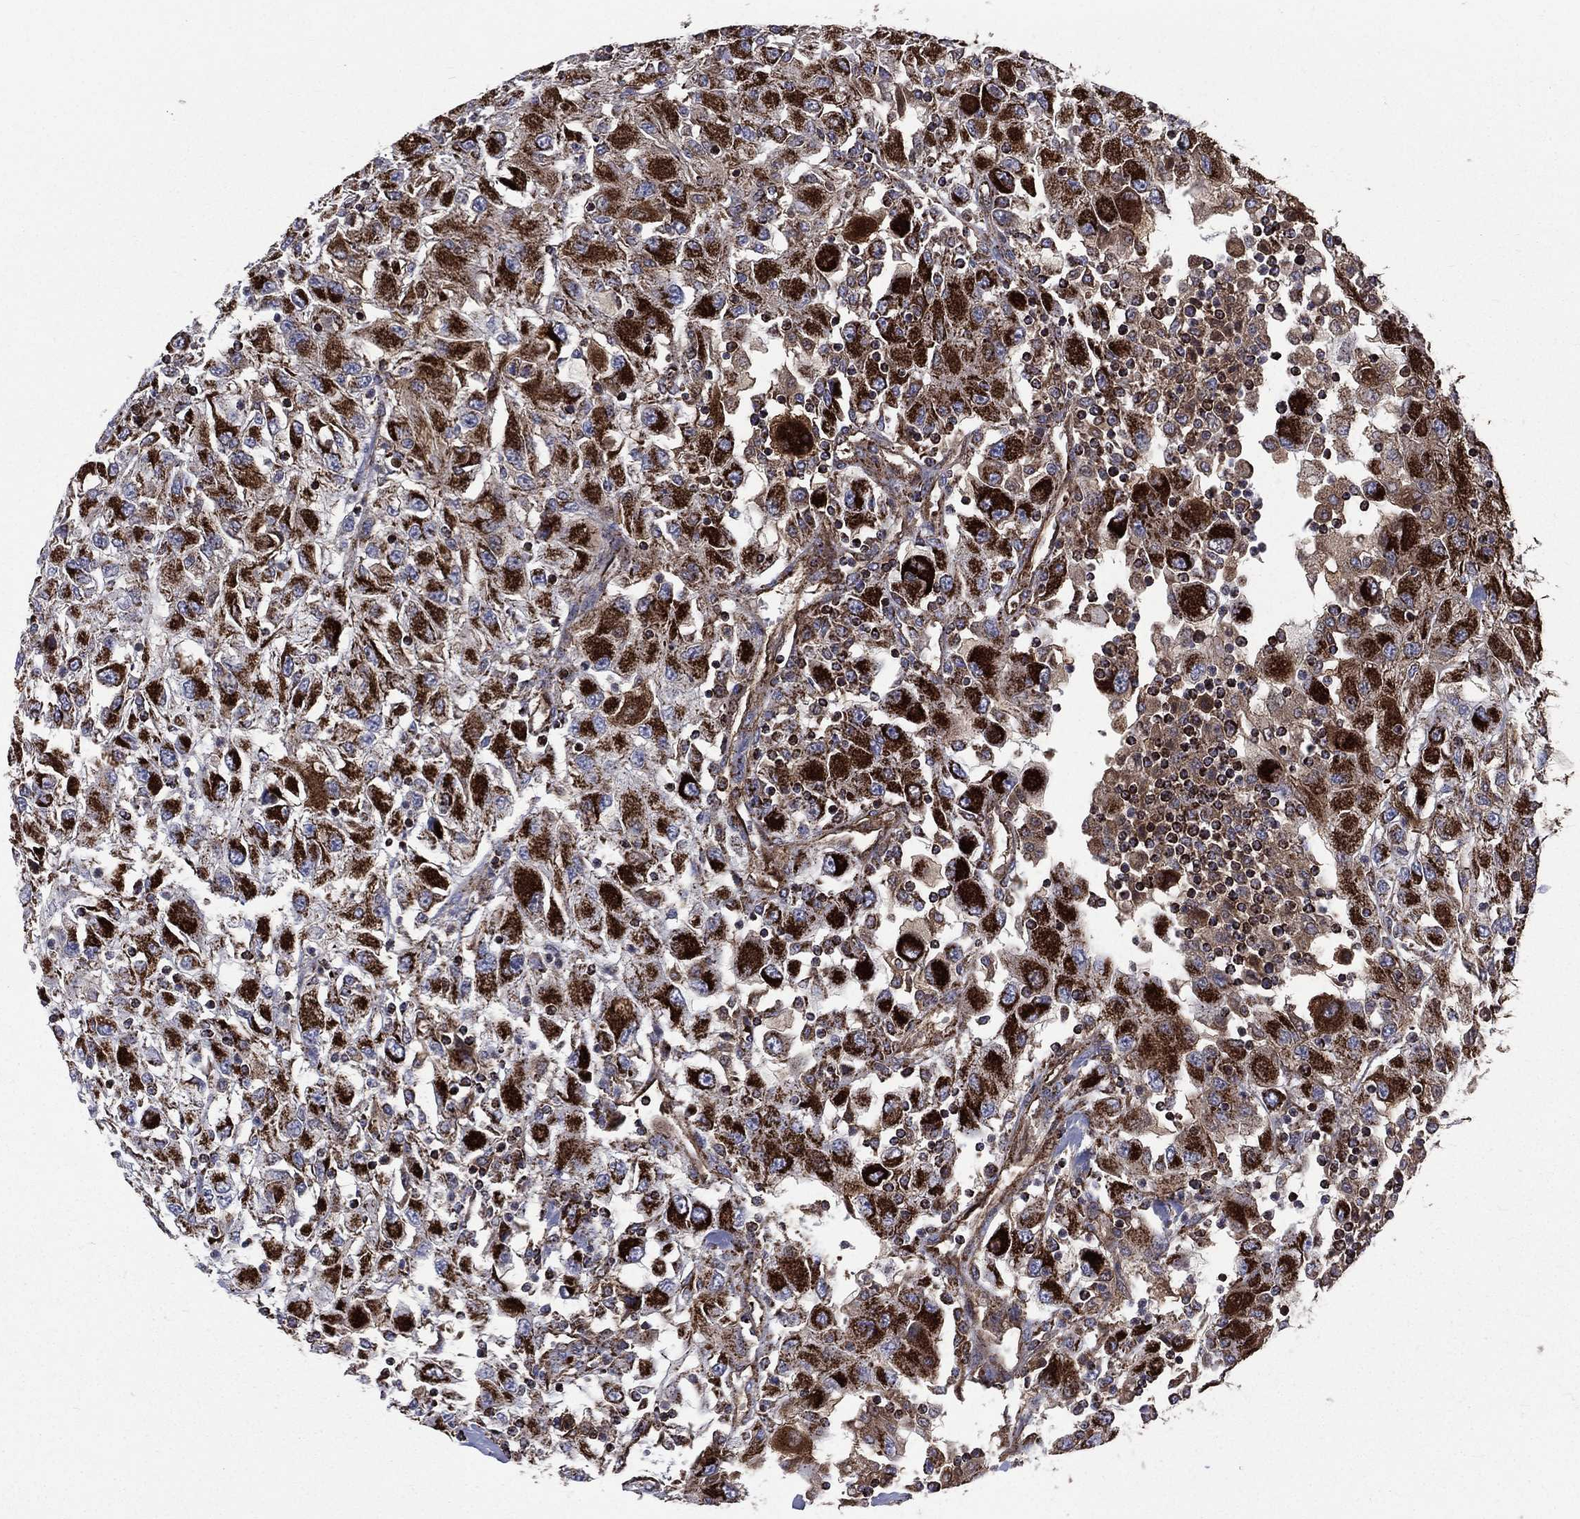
{"staining": {"intensity": "strong", "quantity": ">75%", "location": "cytoplasmic/membranous"}, "tissue": "renal cancer", "cell_type": "Tumor cells", "image_type": "cancer", "snomed": [{"axis": "morphology", "description": "Adenocarcinoma, NOS"}, {"axis": "topography", "description": "Kidney"}], "caption": "The micrograph demonstrates staining of renal adenocarcinoma, revealing strong cytoplasmic/membranous protein expression (brown color) within tumor cells.", "gene": "GOT2", "patient": {"sex": "female", "age": 67}}